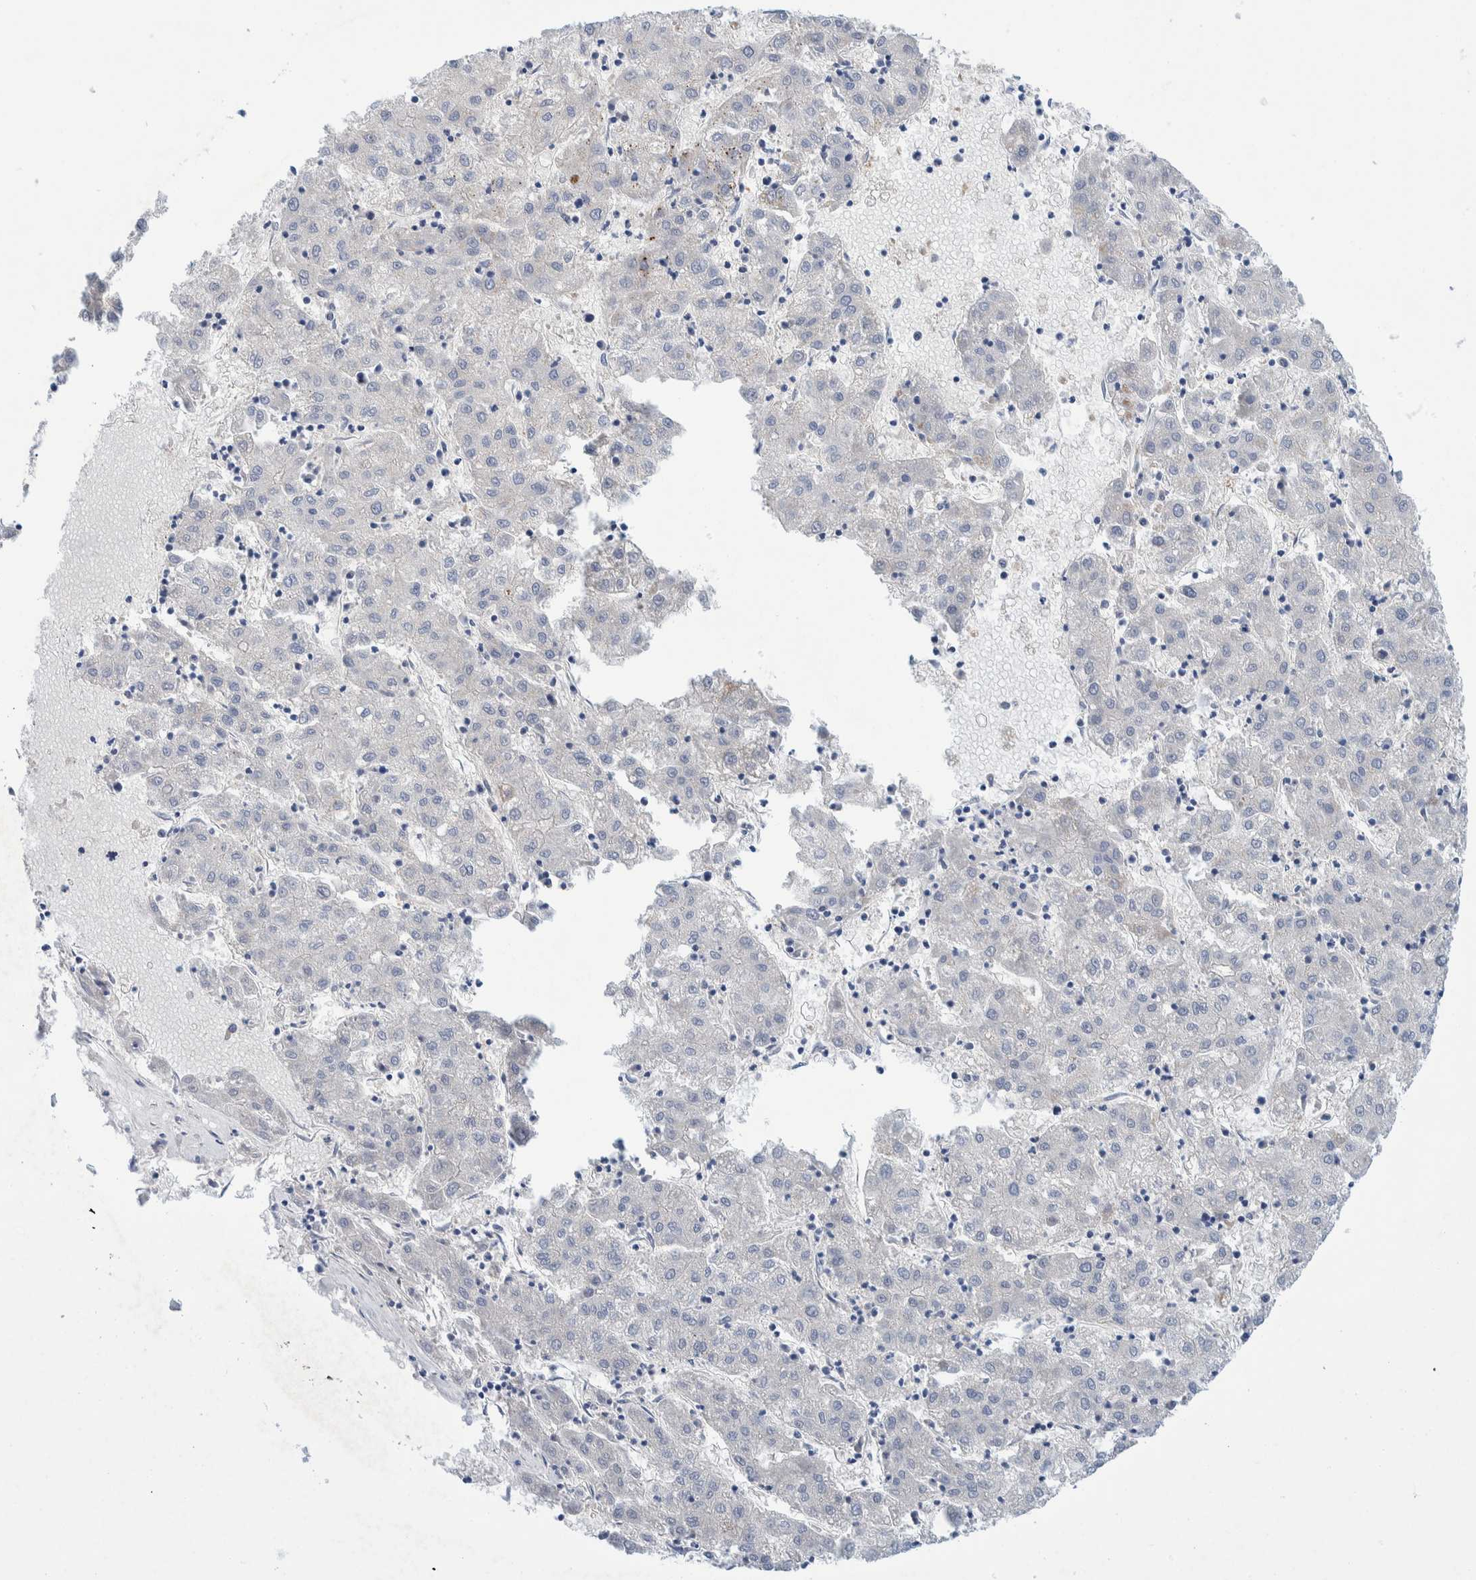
{"staining": {"intensity": "negative", "quantity": "none", "location": "none"}, "tissue": "liver cancer", "cell_type": "Tumor cells", "image_type": "cancer", "snomed": [{"axis": "morphology", "description": "Carcinoma, Hepatocellular, NOS"}, {"axis": "topography", "description": "Liver"}], "caption": "High magnification brightfield microscopy of liver hepatocellular carcinoma stained with DAB (3,3'-diaminobenzidine) (brown) and counterstained with hematoxylin (blue): tumor cells show no significant expression.", "gene": "TRIM58", "patient": {"sex": "male", "age": 72}}